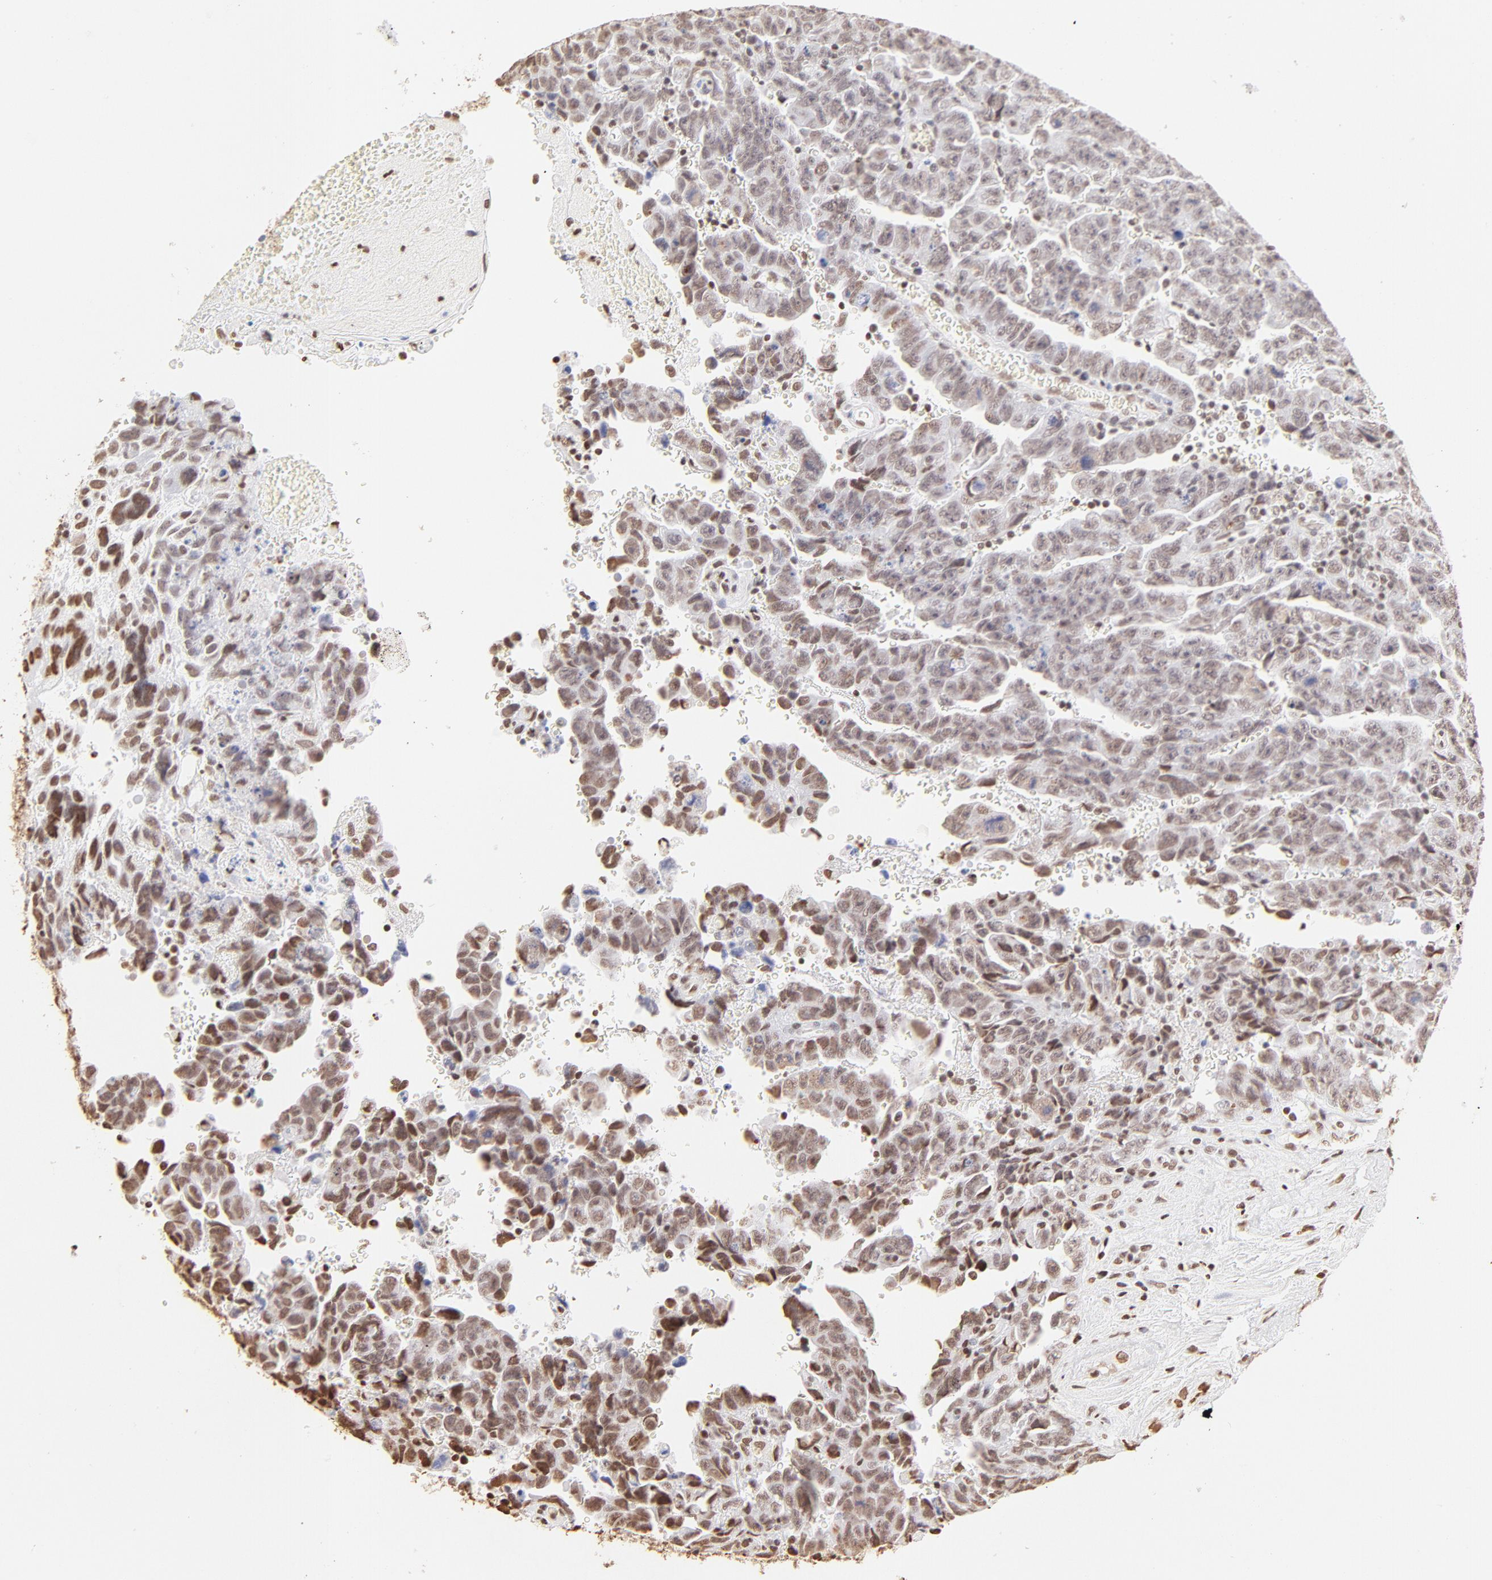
{"staining": {"intensity": "moderate", "quantity": ">75%", "location": "nuclear"}, "tissue": "testis cancer", "cell_type": "Tumor cells", "image_type": "cancer", "snomed": [{"axis": "morphology", "description": "Carcinoma, Embryonal, NOS"}, {"axis": "topography", "description": "Testis"}], "caption": "This is an image of immunohistochemistry staining of embryonal carcinoma (testis), which shows moderate expression in the nuclear of tumor cells.", "gene": "ZNF540", "patient": {"sex": "male", "age": 28}}